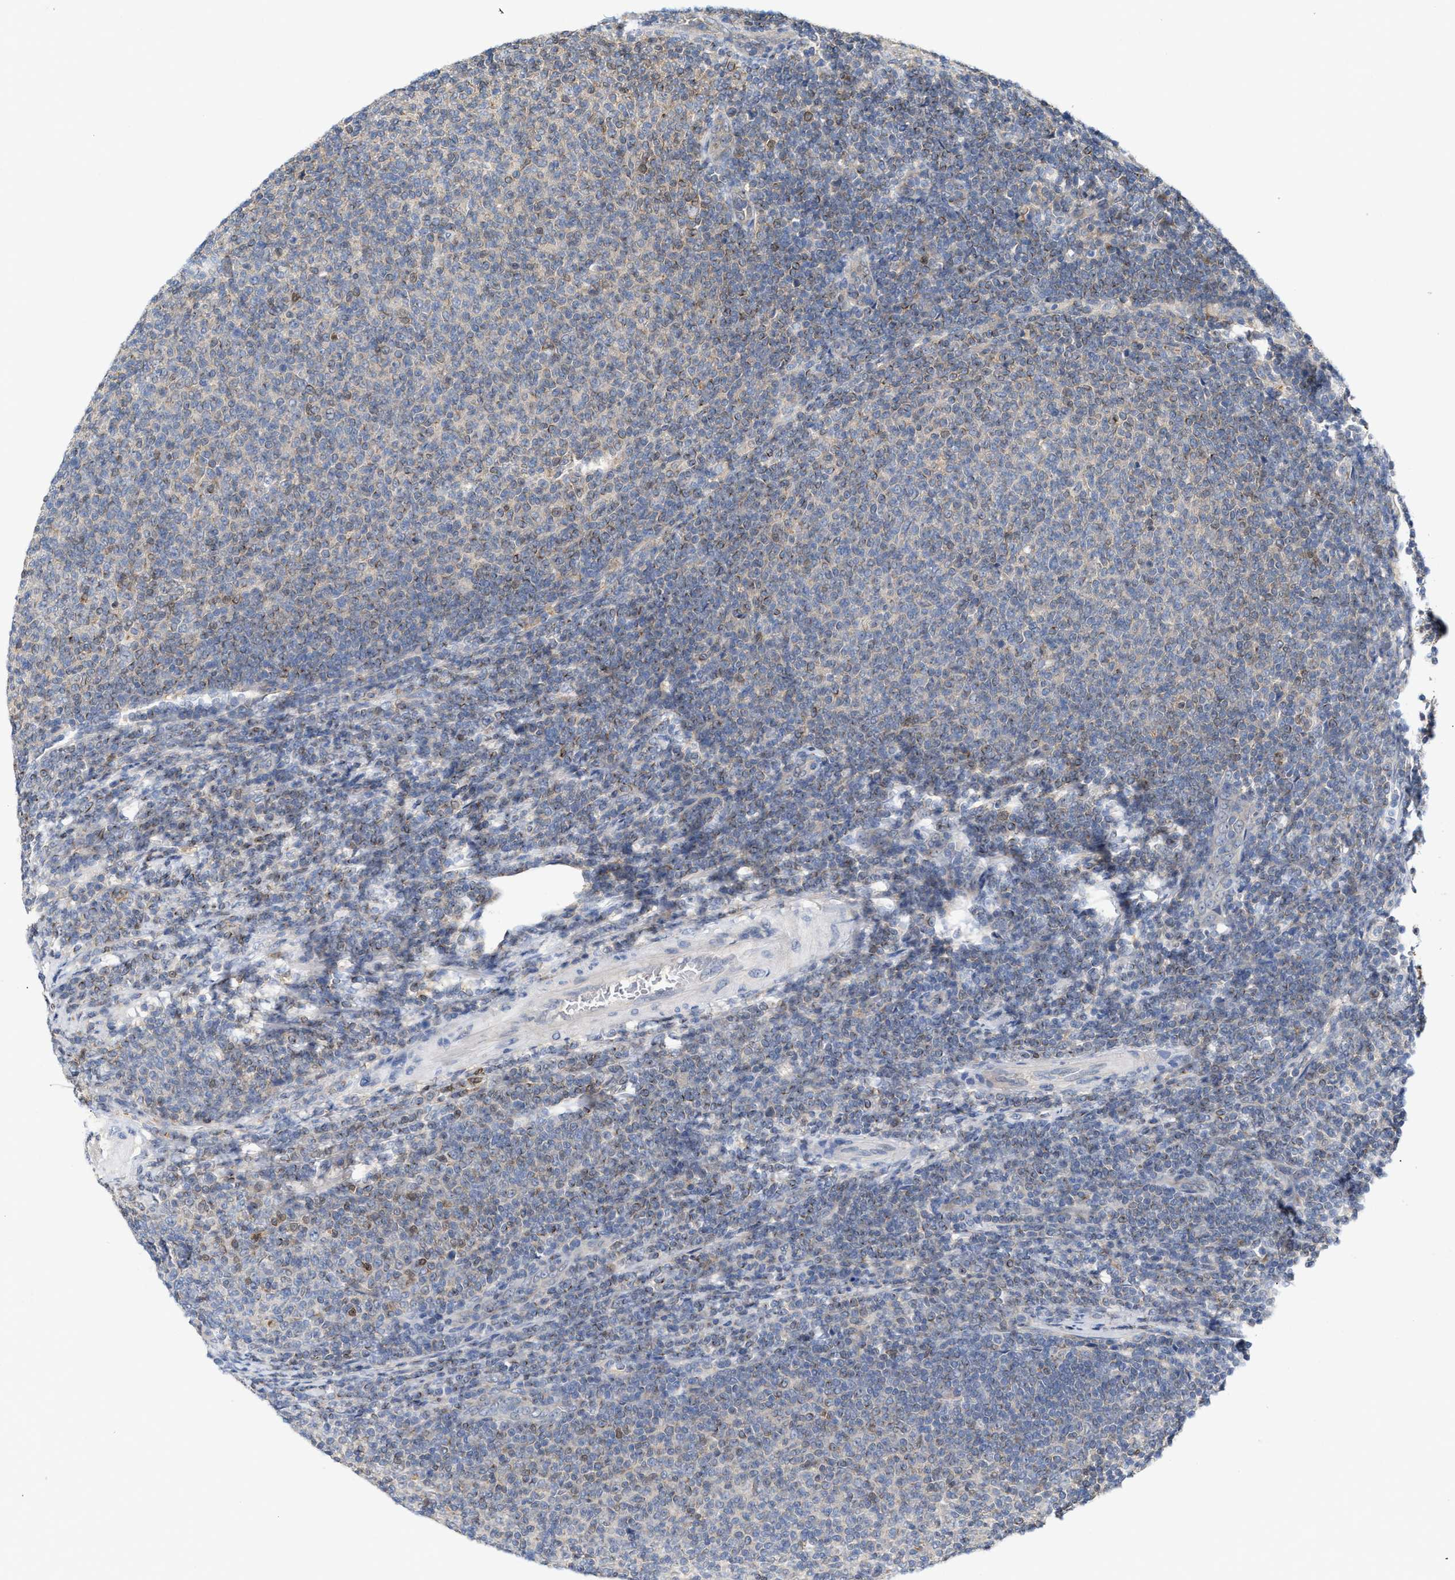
{"staining": {"intensity": "negative", "quantity": "none", "location": "none"}, "tissue": "lymphoma", "cell_type": "Tumor cells", "image_type": "cancer", "snomed": [{"axis": "morphology", "description": "Malignant lymphoma, non-Hodgkin's type, Low grade"}, {"axis": "topography", "description": "Lymph node"}], "caption": "There is no significant expression in tumor cells of lymphoma.", "gene": "BBLN", "patient": {"sex": "male", "age": 66}}